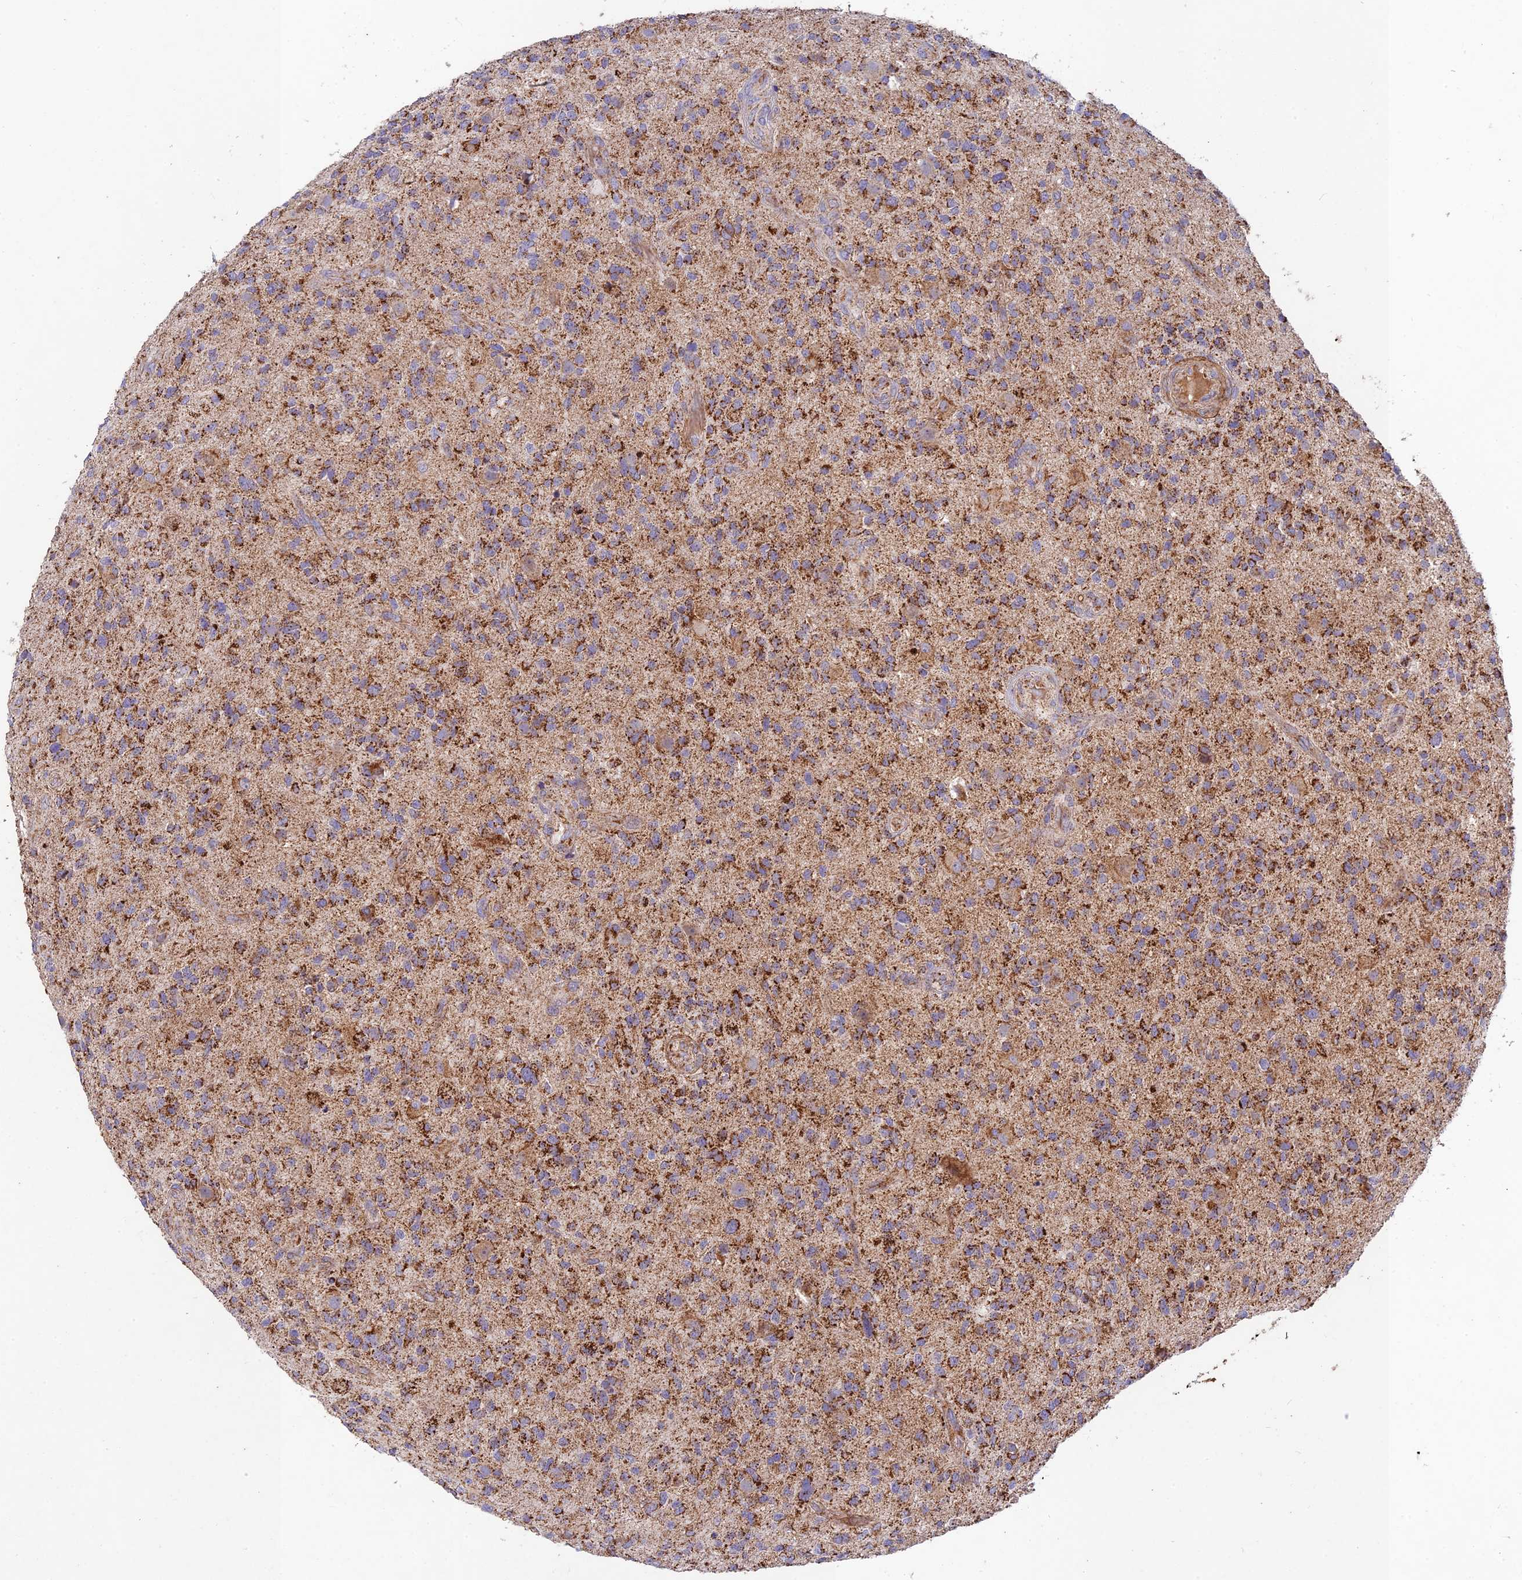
{"staining": {"intensity": "strong", "quantity": "25%-75%", "location": "cytoplasmic/membranous"}, "tissue": "glioma", "cell_type": "Tumor cells", "image_type": "cancer", "snomed": [{"axis": "morphology", "description": "Glioma, malignant, High grade"}, {"axis": "topography", "description": "Brain"}], "caption": "A micrograph showing strong cytoplasmic/membranous positivity in approximately 25%-75% of tumor cells in glioma, as visualized by brown immunohistochemical staining.", "gene": "KHDC3L", "patient": {"sex": "male", "age": 47}}